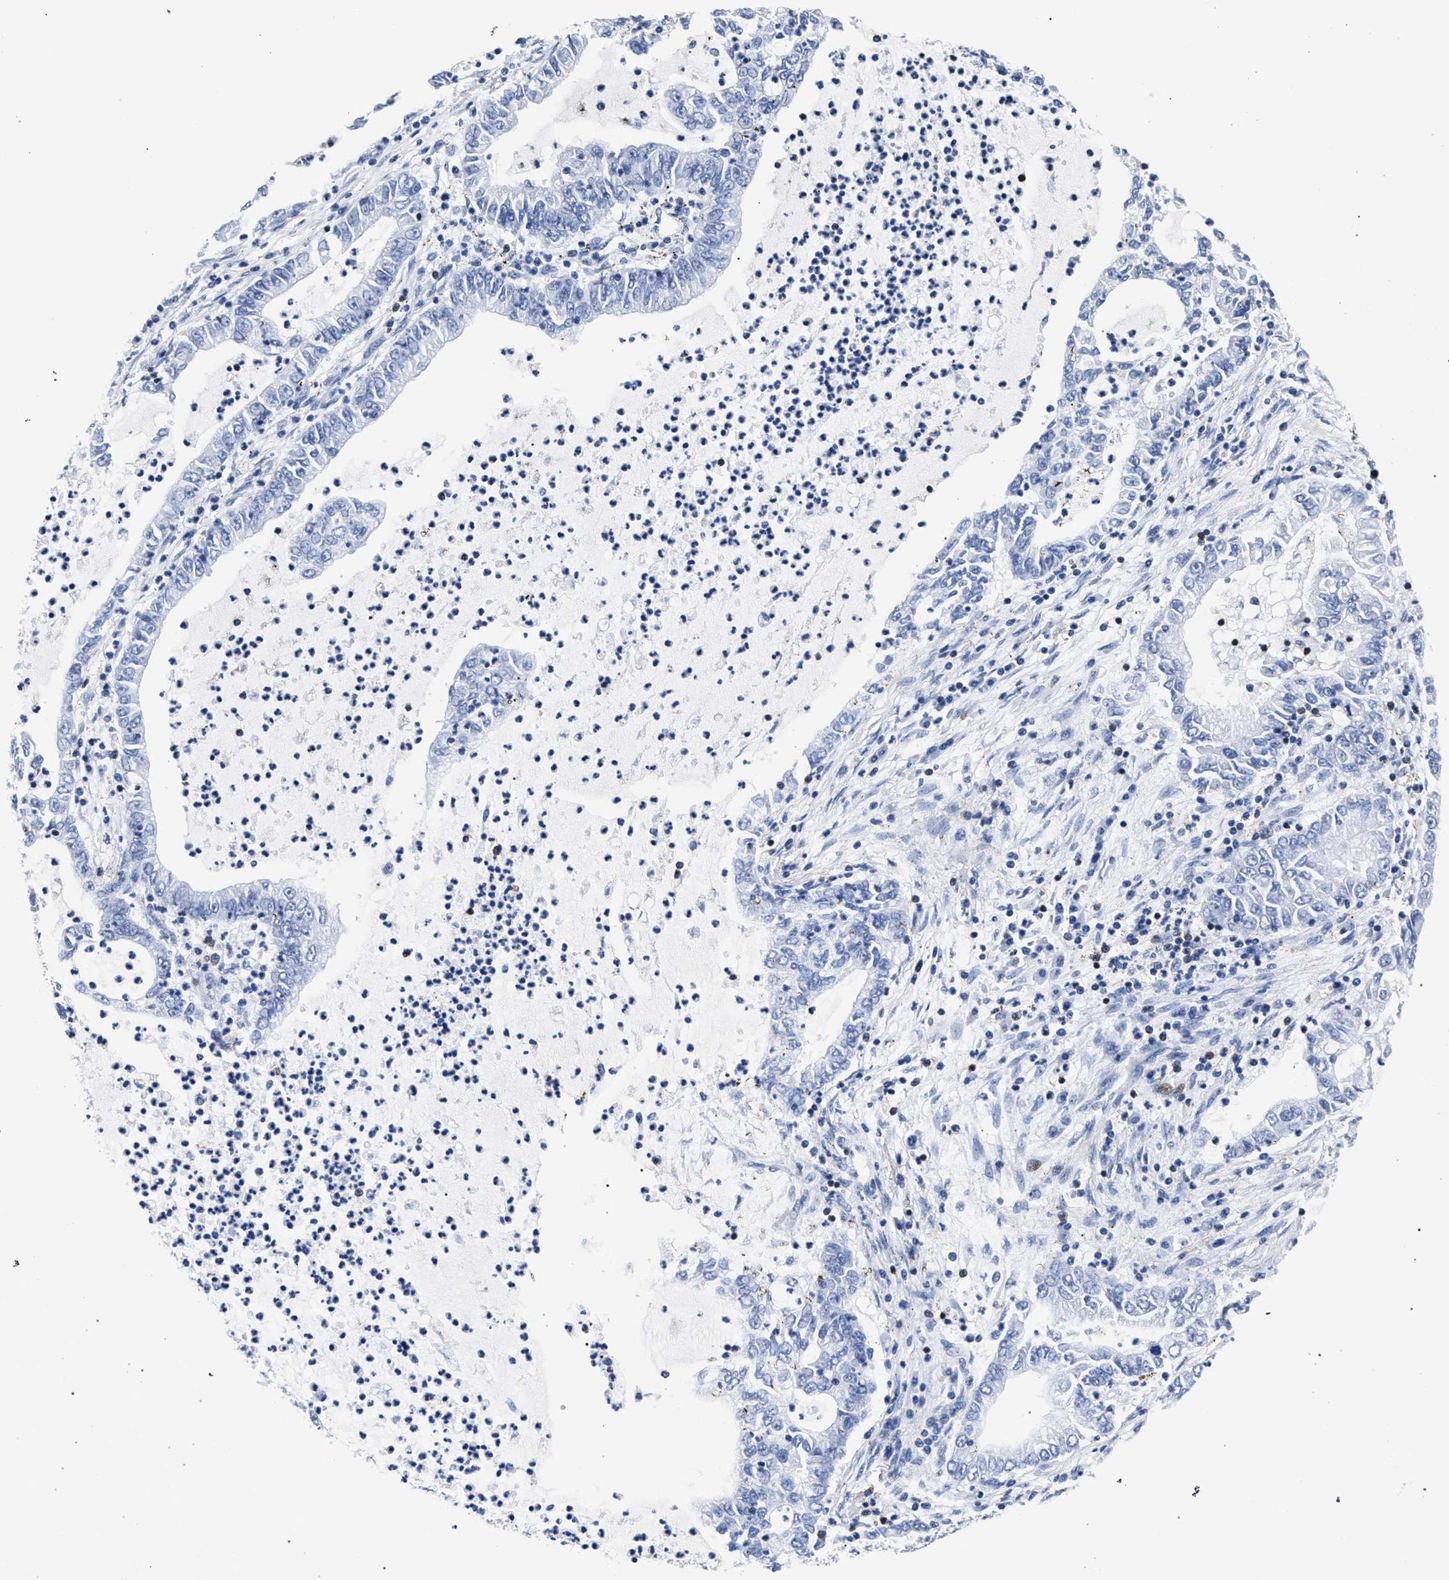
{"staining": {"intensity": "negative", "quantity": "none", "location": "none"}, "tissue": "lung cancer", "cell_type": "Tumor cells", "image_type": "cancer", "snomed": [{"axis": "morphology", "description": "Adenocarcinoma, NOS"}, {"axis": "topography", "description": "Lung"}], "caption": "An IHC micrograph of lung adenocarcinoma is shown. There is no staining in tumor cells of lung adenocarcinoma.", "gene": "KLRK1", "patient": {"sex": "female", "age": 51}}